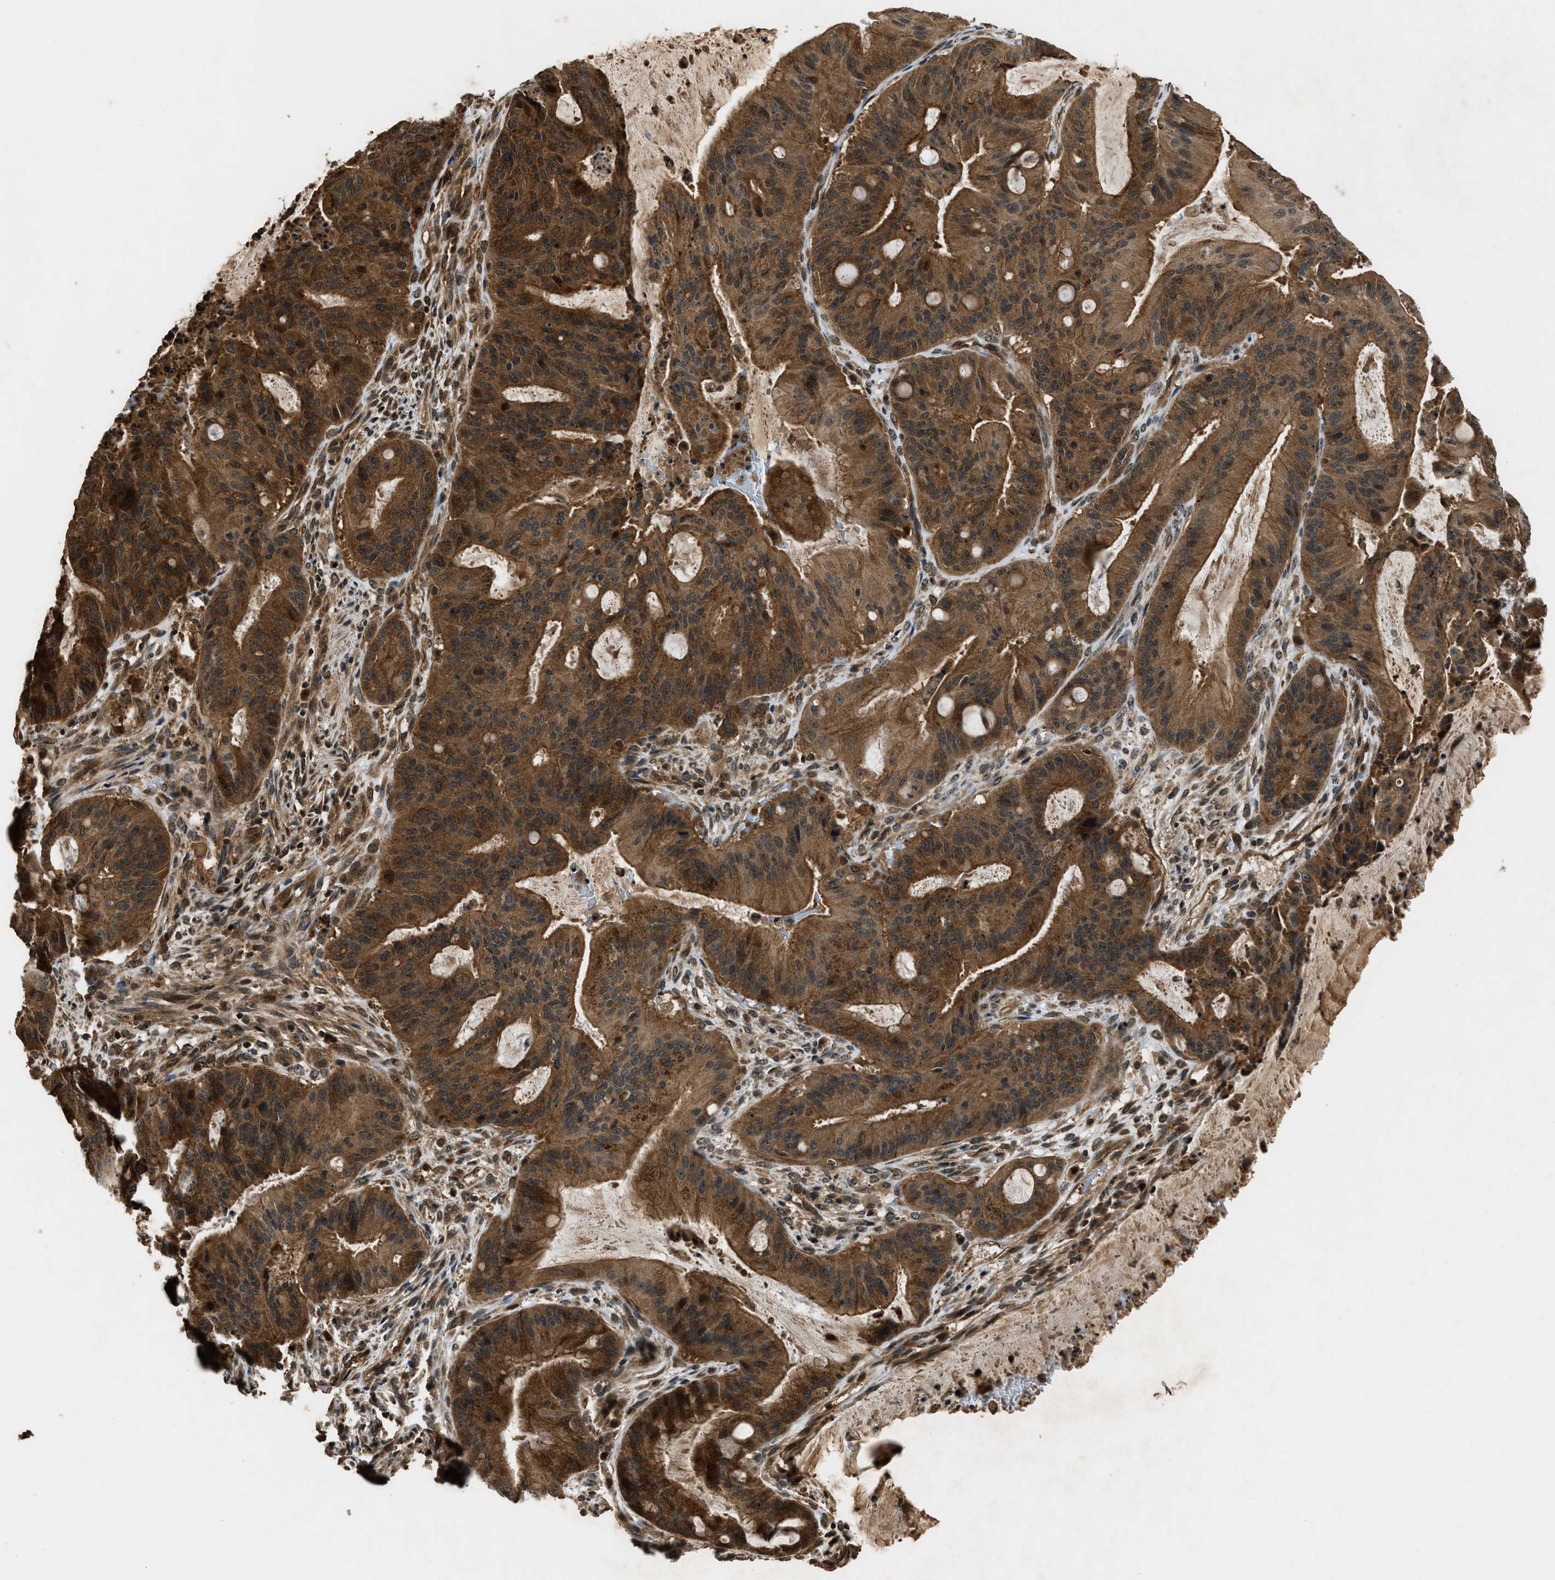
{"staining": {"intensity": "strong", "quantity": ">75%", "location": "cytoplasmic/membranous"}, "tissue": "liver cancer", "cell_type": "Tumor cells", "image_type": "cancer", "snomed": [{"axis": "morphology", "description": "Cholangiocarcinoma"}, {"axis": "topography", "description": "Liver"}], "caption": "This is an image of immunohistochemistry staining of liver cancer, which shows strong expression in the cytoplasmic/membranous of tumor cells.", "gene": "RPS6KB1", "patient": {"sex": "female", "age": 73}}